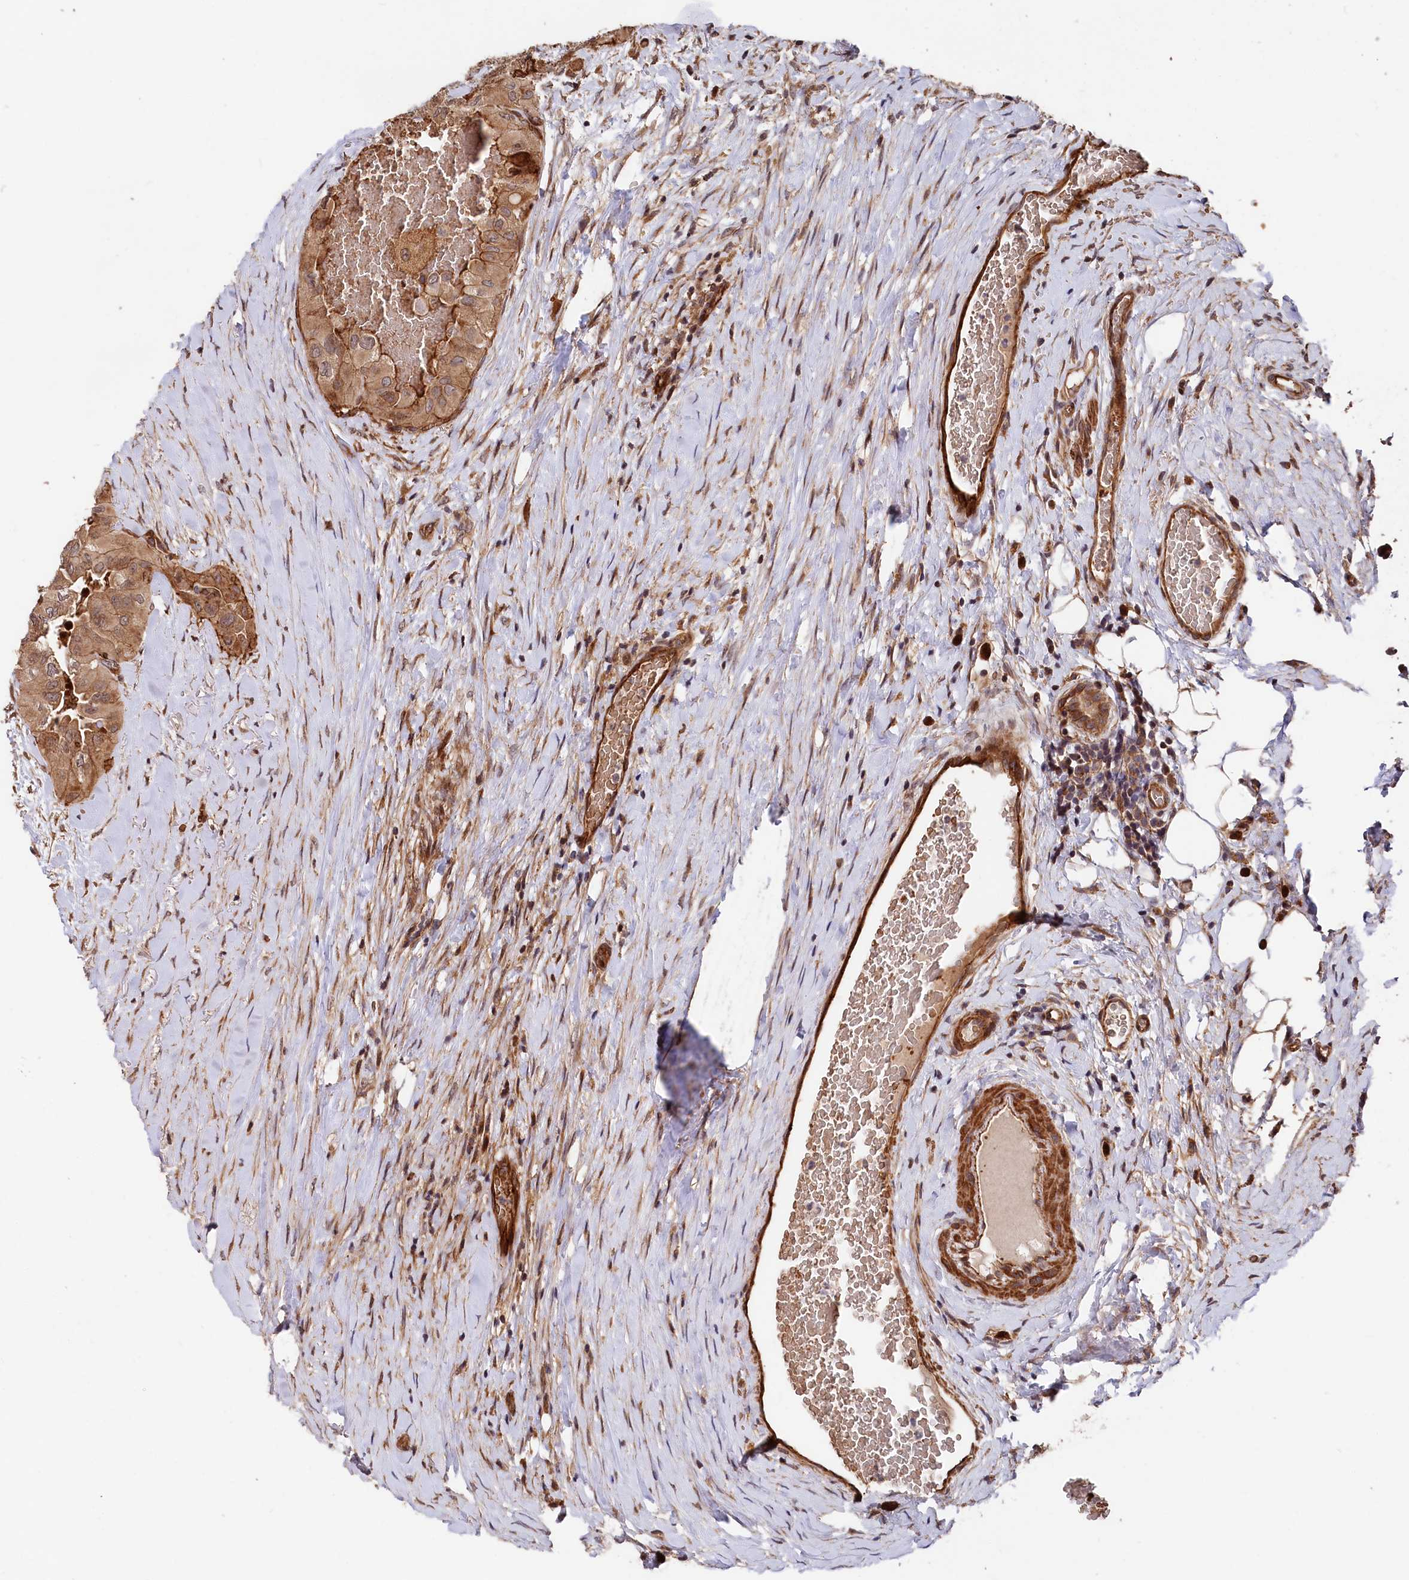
{"staining": {"intensity": "moderate", "quantity": ">75%", "location": "cytoplasmic/membranous,nuclear"}, "tissue": "thyroid cancer", "cell_type": "Tumor cells", "image_type": "cancer", "snomed": [{"axis": "morphology", "description": "Papillary adenocarcinoma, NOS"}, {"axis": "topography", "description": "Thyroid gland"}], "caption": "Protein expression by IHC demonstrates moderate cytoplasmic/membranous and nuclear staining in approximately >75% of tumor cells in thyroid papillary adenocarcinoma.", "gene": "TNKS1BP1", "patient": {"sex": "female", "age": 59}}